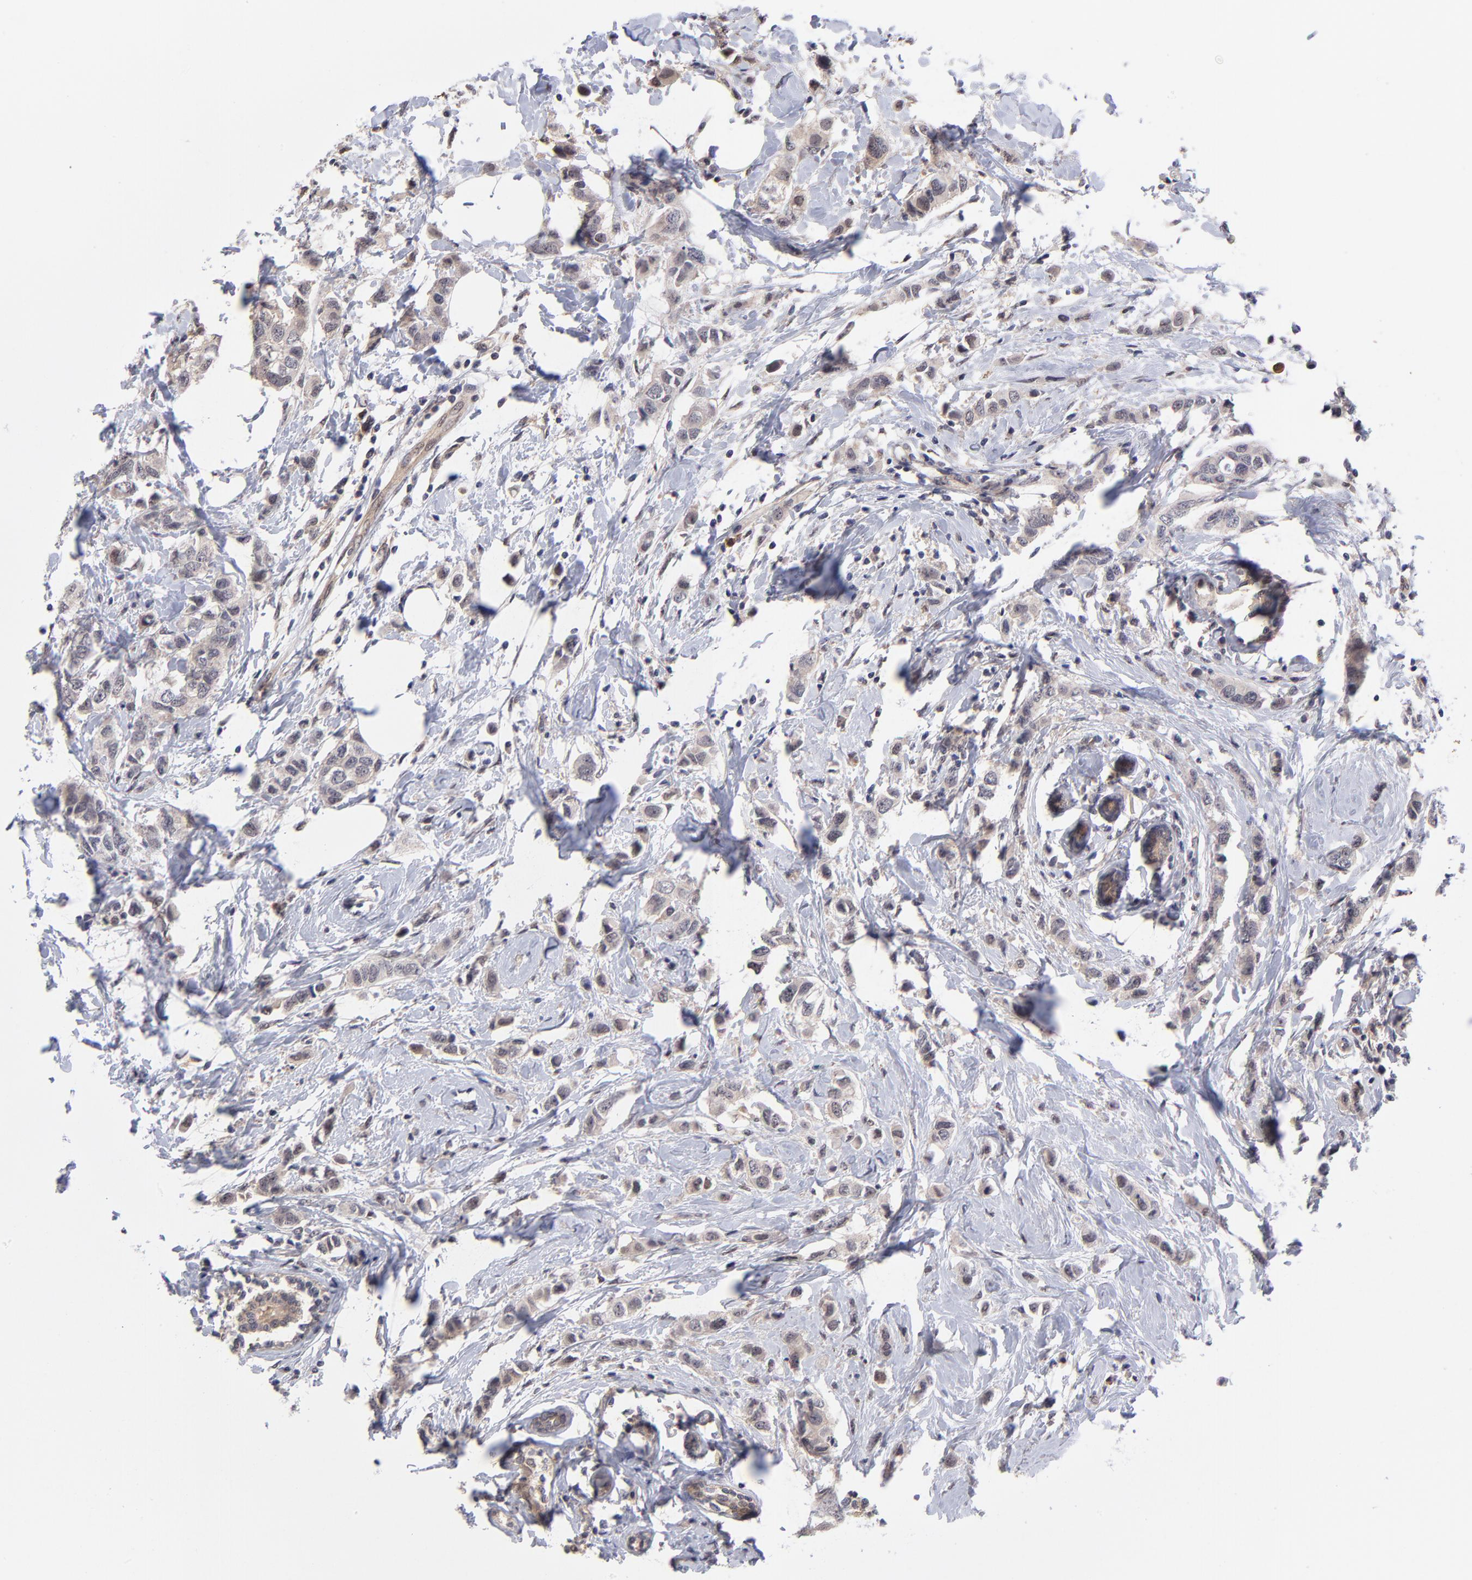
{"staining": {"intensity": "weak", "quantity": ">75%", "location": "cytoplasmic/membranous"}, "tissue": "breast cancer", "cell_type": "Tumor cells", "image_type": "cancer", "snomed": [{"axis": "morphology", "description": "Normal tissue, NOS"}, {"axis": "morphology", "description": "Duct carcinoma"}, {"axis": "topography", "description": "Breast"}], "caption": "The histopathology image reveals staining of breast intraductal carcinoma, revealing weak cytoplasmic/membranous protein expression (brown color) within tumor cells. (IHC, brightfield microscopy, high magnification).", "gene": "UBE2E3", "patient": {"sex": "female", "age": 50}}